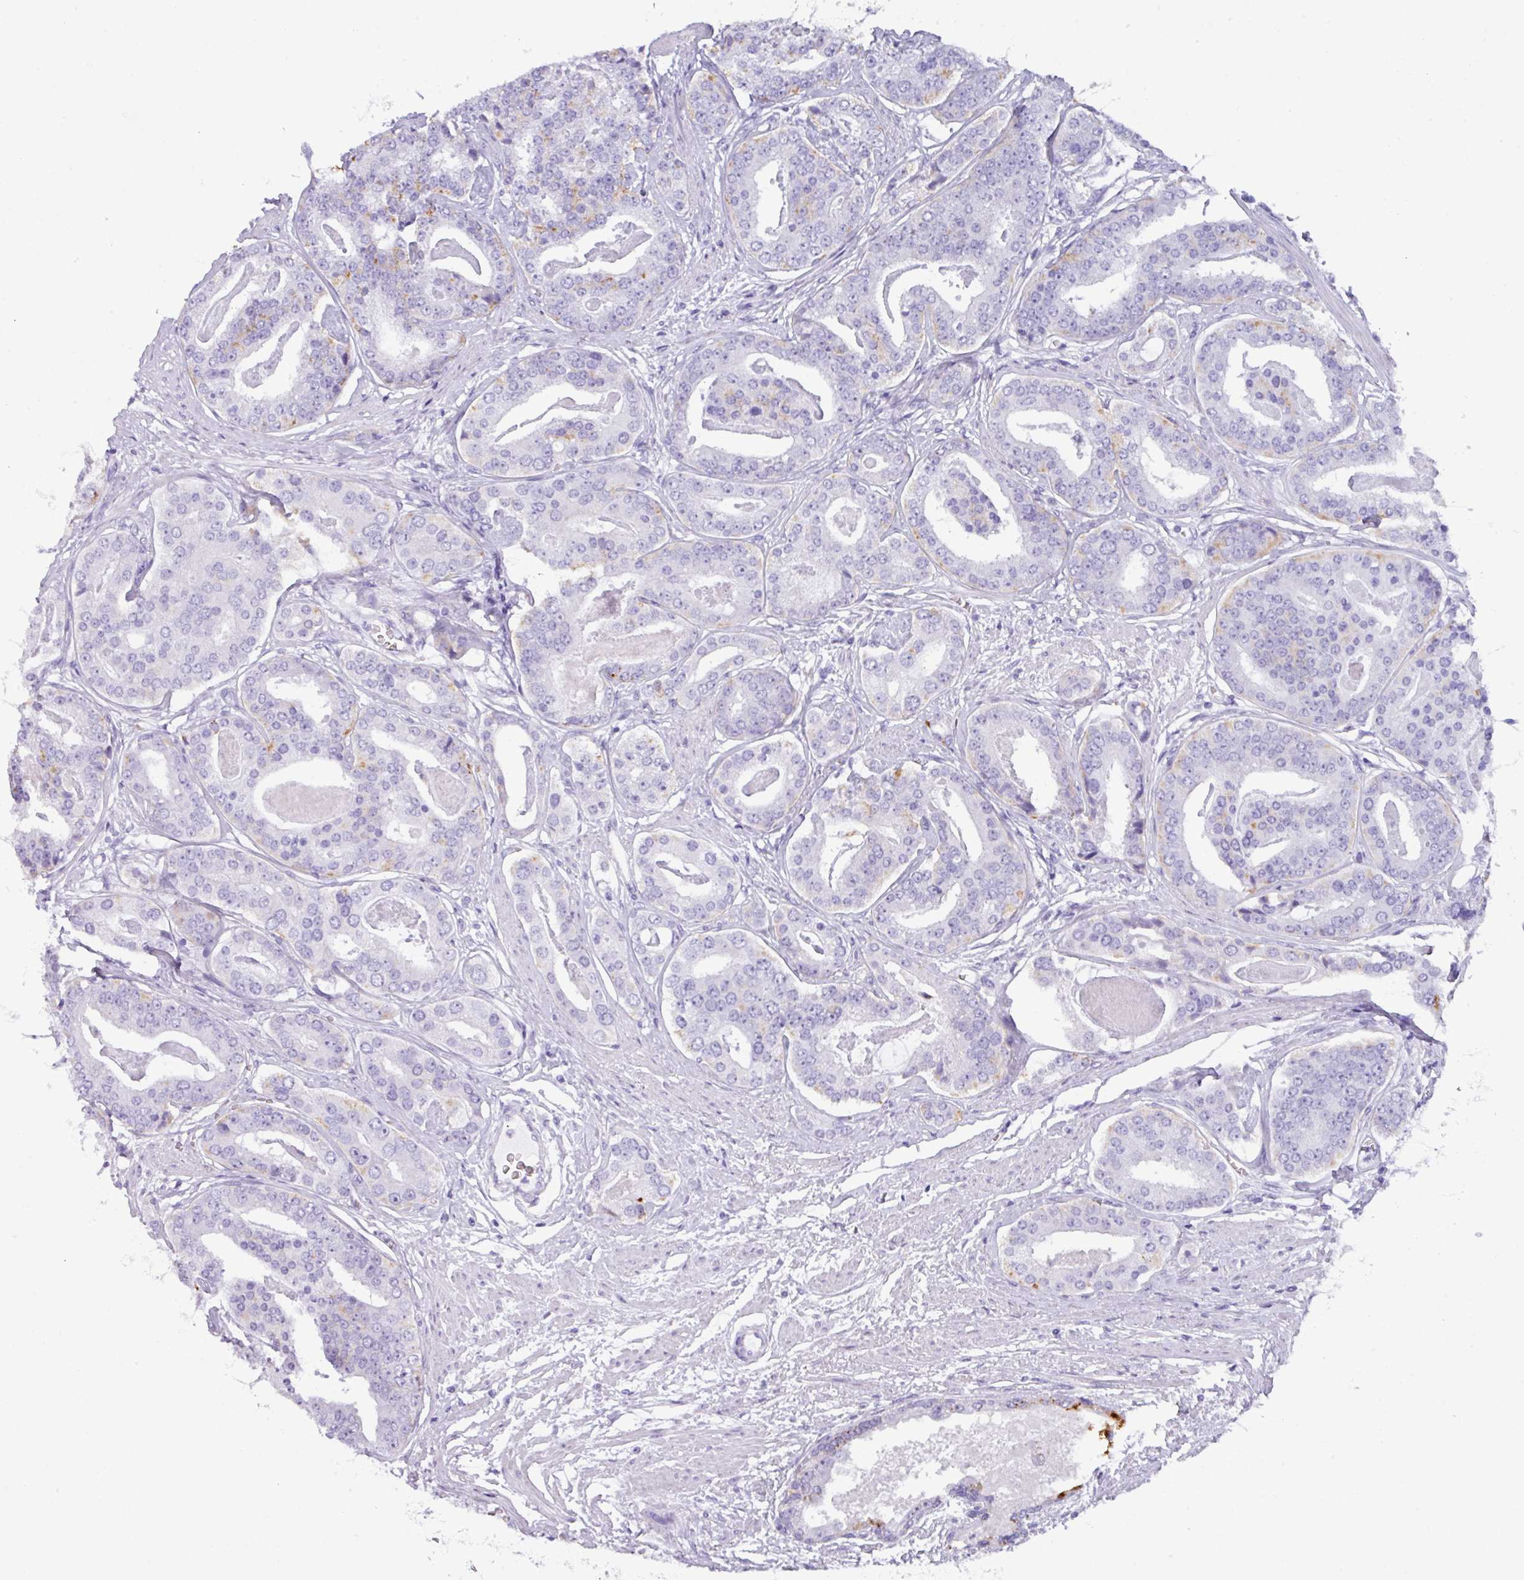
{"staining": {"intensity": "weak", "quantity": "<25%", "location": "cytoplasmic/membranous"}, "tissue": "prostate cancer", "cell_type": "Tumor cells", "image_type": "cancer", "snomed": [{"axis": "morphology", "description": "Adenocarcinoma, High grade"}, {"axis": "topography", "description": "Prostate"}], "caption": "Immunohistochemistry (IHC) photomicrograph of human prostate high-grade adenocarcinoma stained for a protein (brown), which displays no positivity in tumor cells. (Immunohistochemistry, brightfield microscopy, high magnification).", "gene": "NCCRP1", "patient": {"sex": "male", "age": 71}}